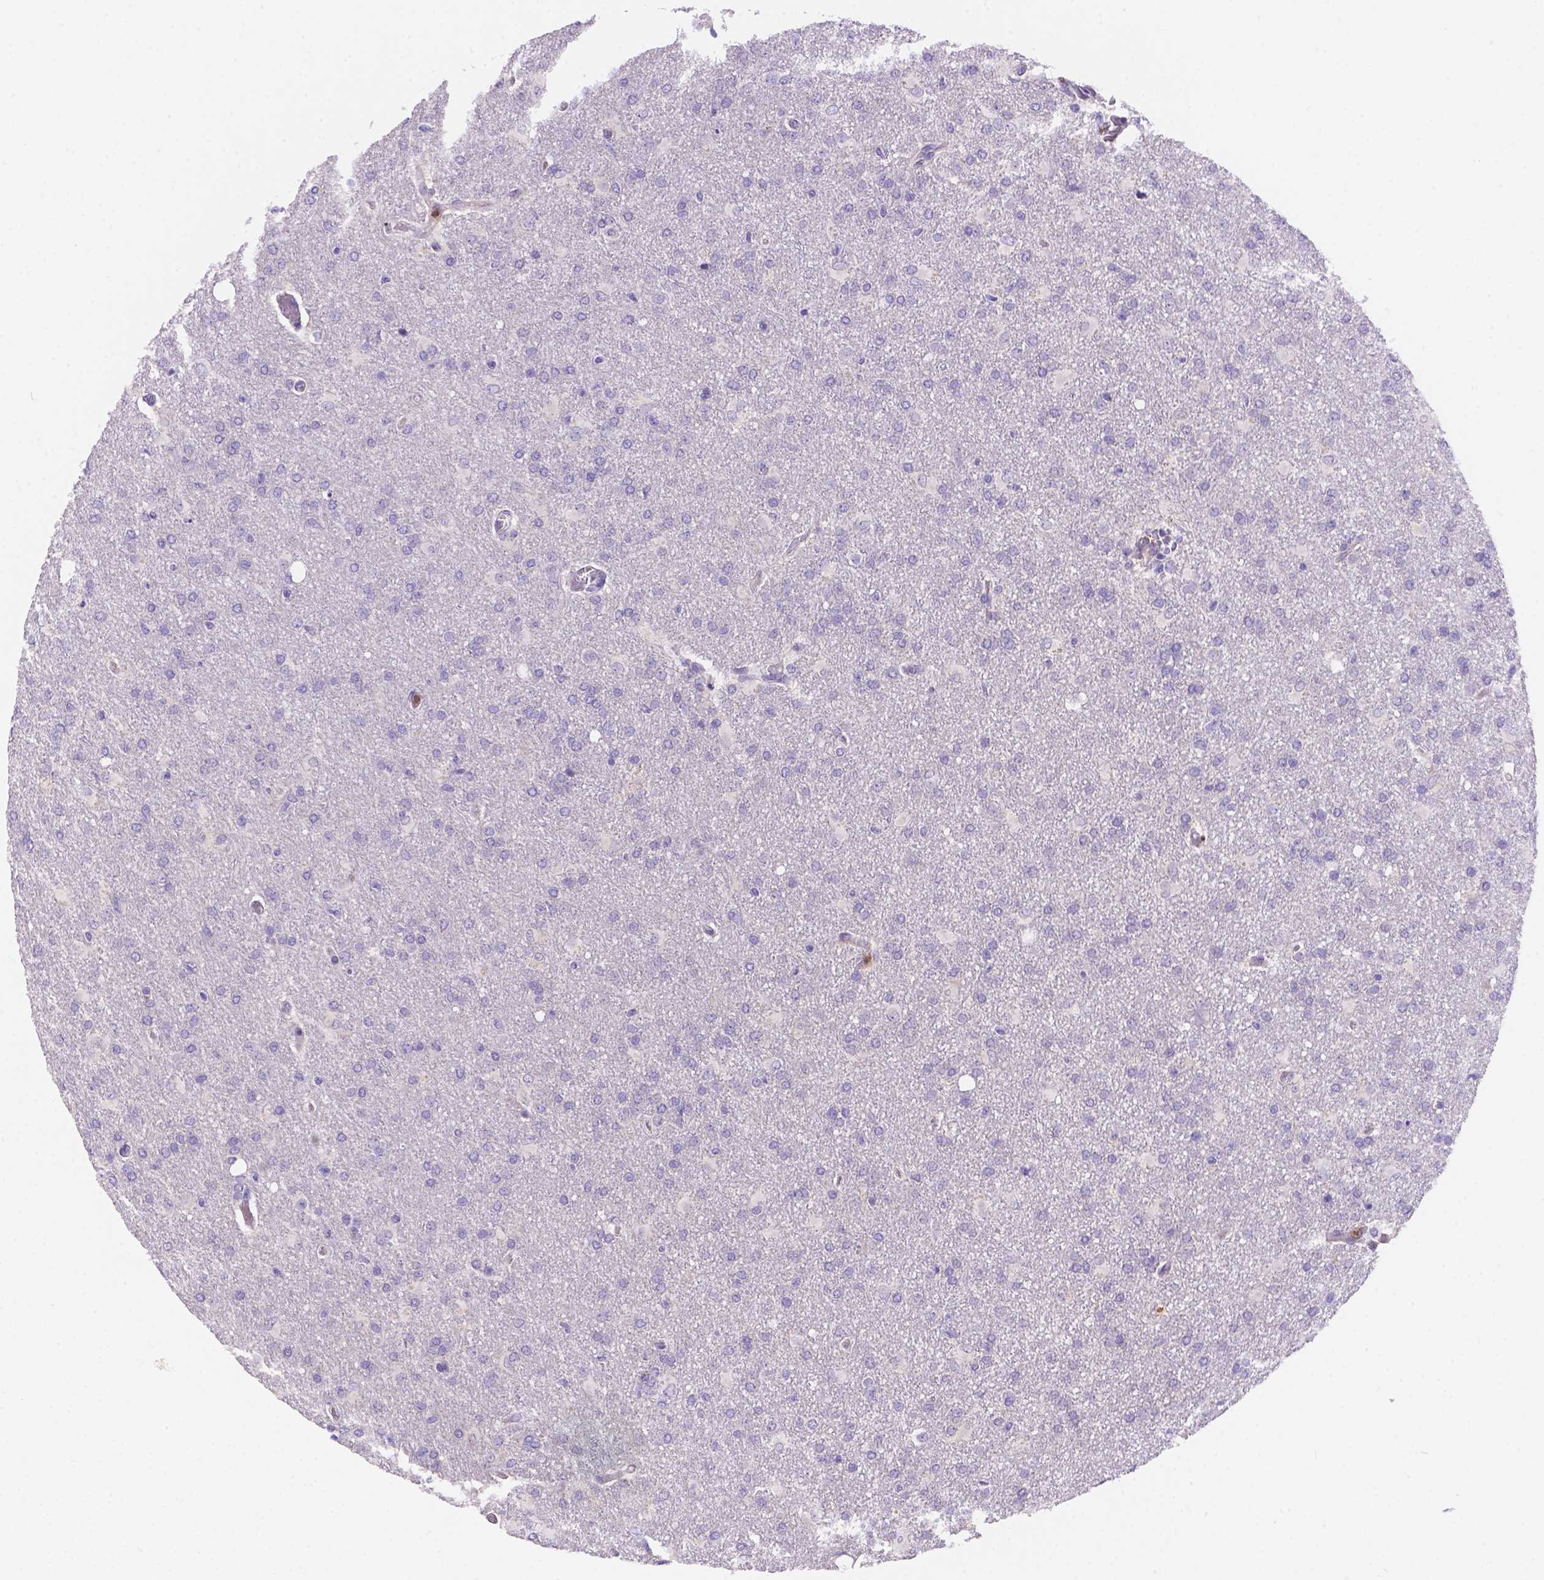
{"staining": {"intensity": "negative", "quantity": "none", "location": "none"}, "tissue": "glioma", "cell_type": "Tumor cells", "image_type": "cancer", "snomed": [{"axis": "morphology", "description": "Glioma, malignant, High grade"}, {"axis": "topography", "description": "Brain"}], "caption": "This is an immunohistochemistry (IHC) image of human malignant high-grade glioma. There is no positivity in tumor cells.", "gene": "NXPE2", "patient": {"sex": "male", "age": 68}}